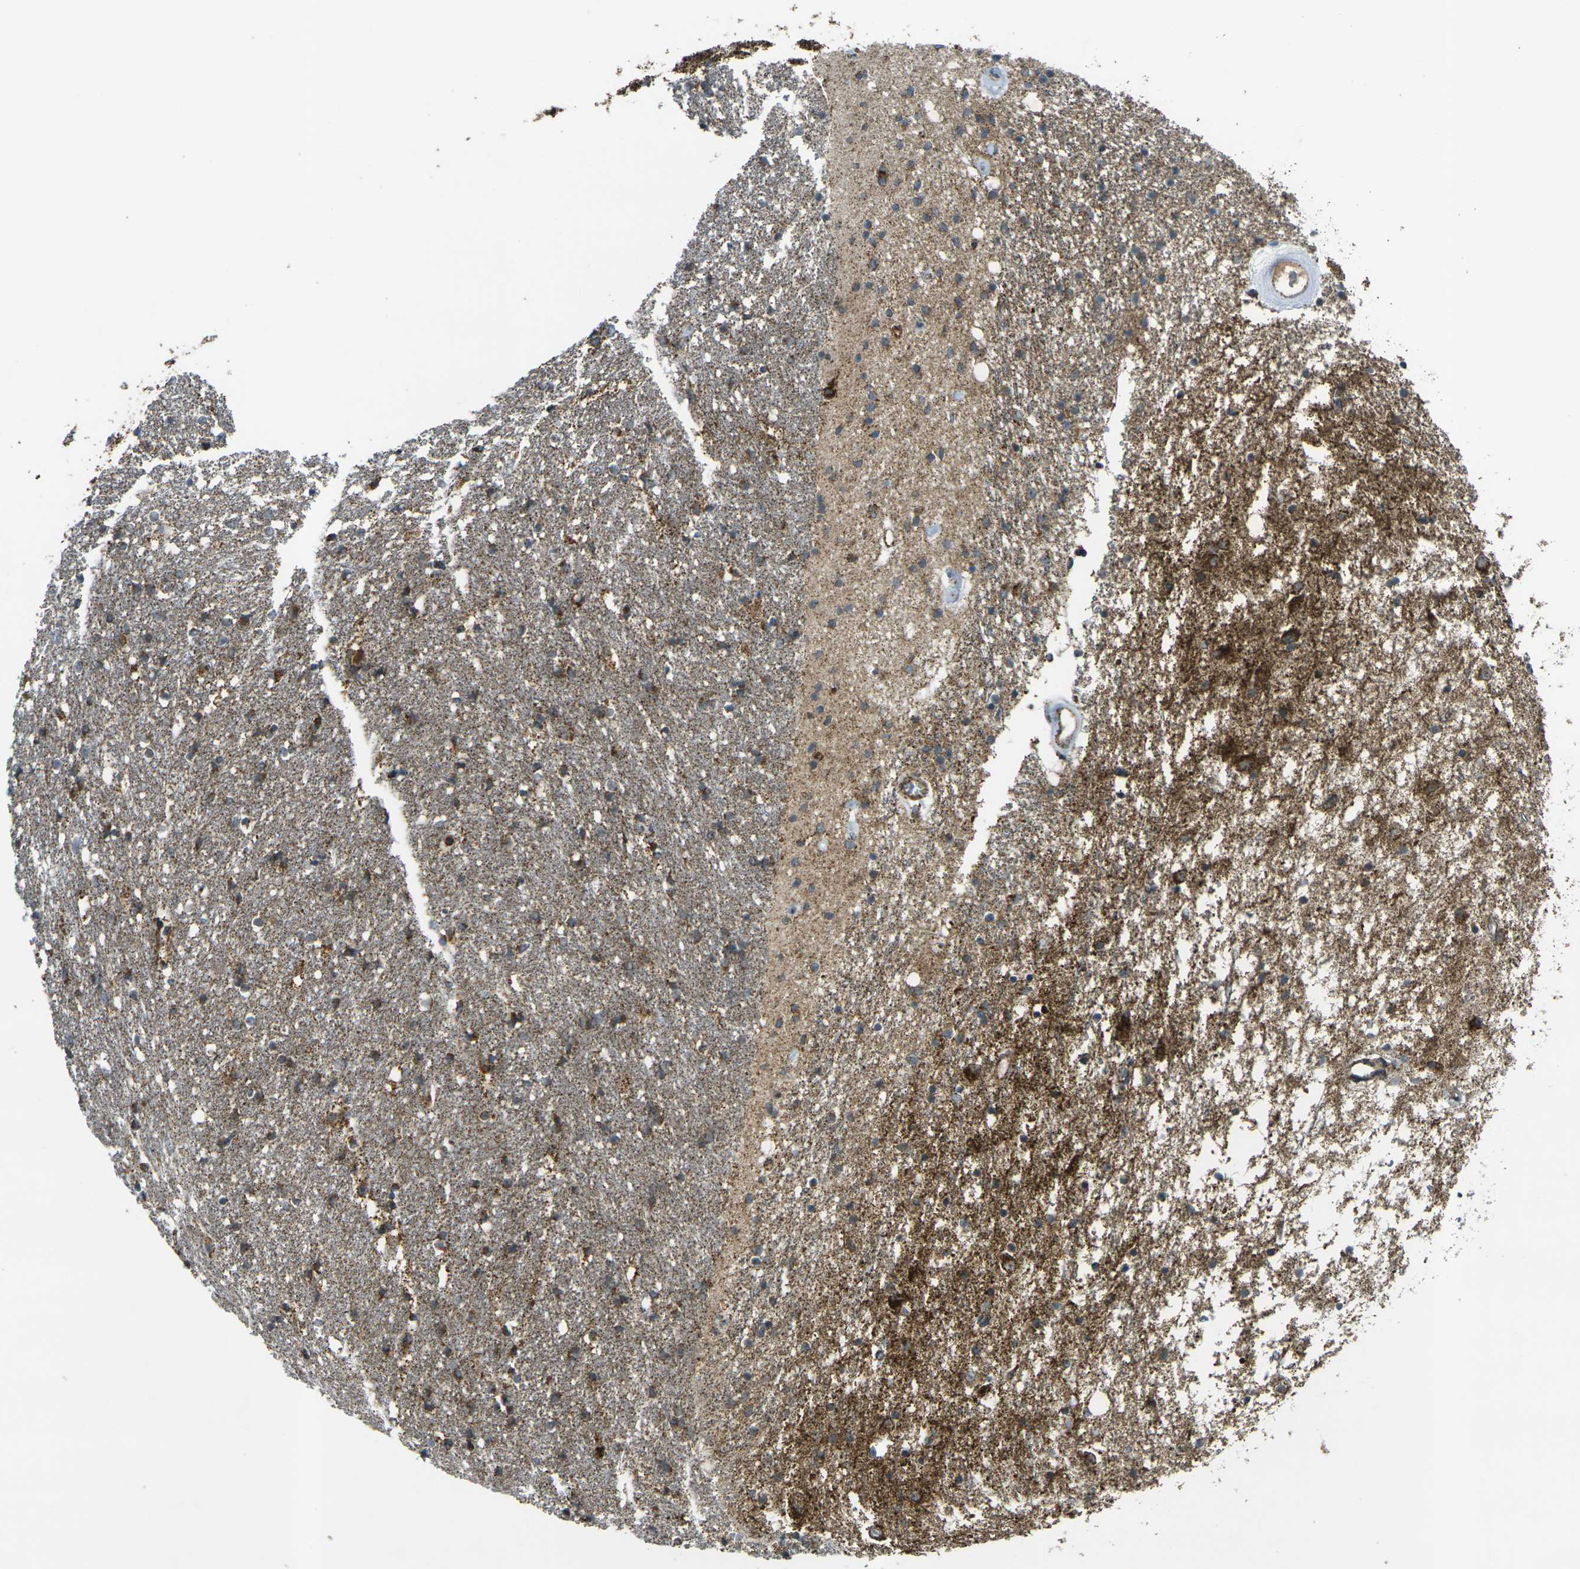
{"staining": {"intensity": "moderate", "quantity": ">75%", "location": "cytoplasmic/membranous"}, "tissue": "caudate", "cell_type": "Glial cells", "image_type": "normal", "snomed": [{"axis": "morphology", "description": "Normal tissue, NOS"}, {"axis": "topography", "description": "Lateral ventricle wall"}], "caption": "Protein staining of unremarkable caudate shows moderate cytoplasmic/membranous positivity in about >75% of glial cells.", "gene": "IGF1R", "patient": {"sex": "female", "age": 54}}